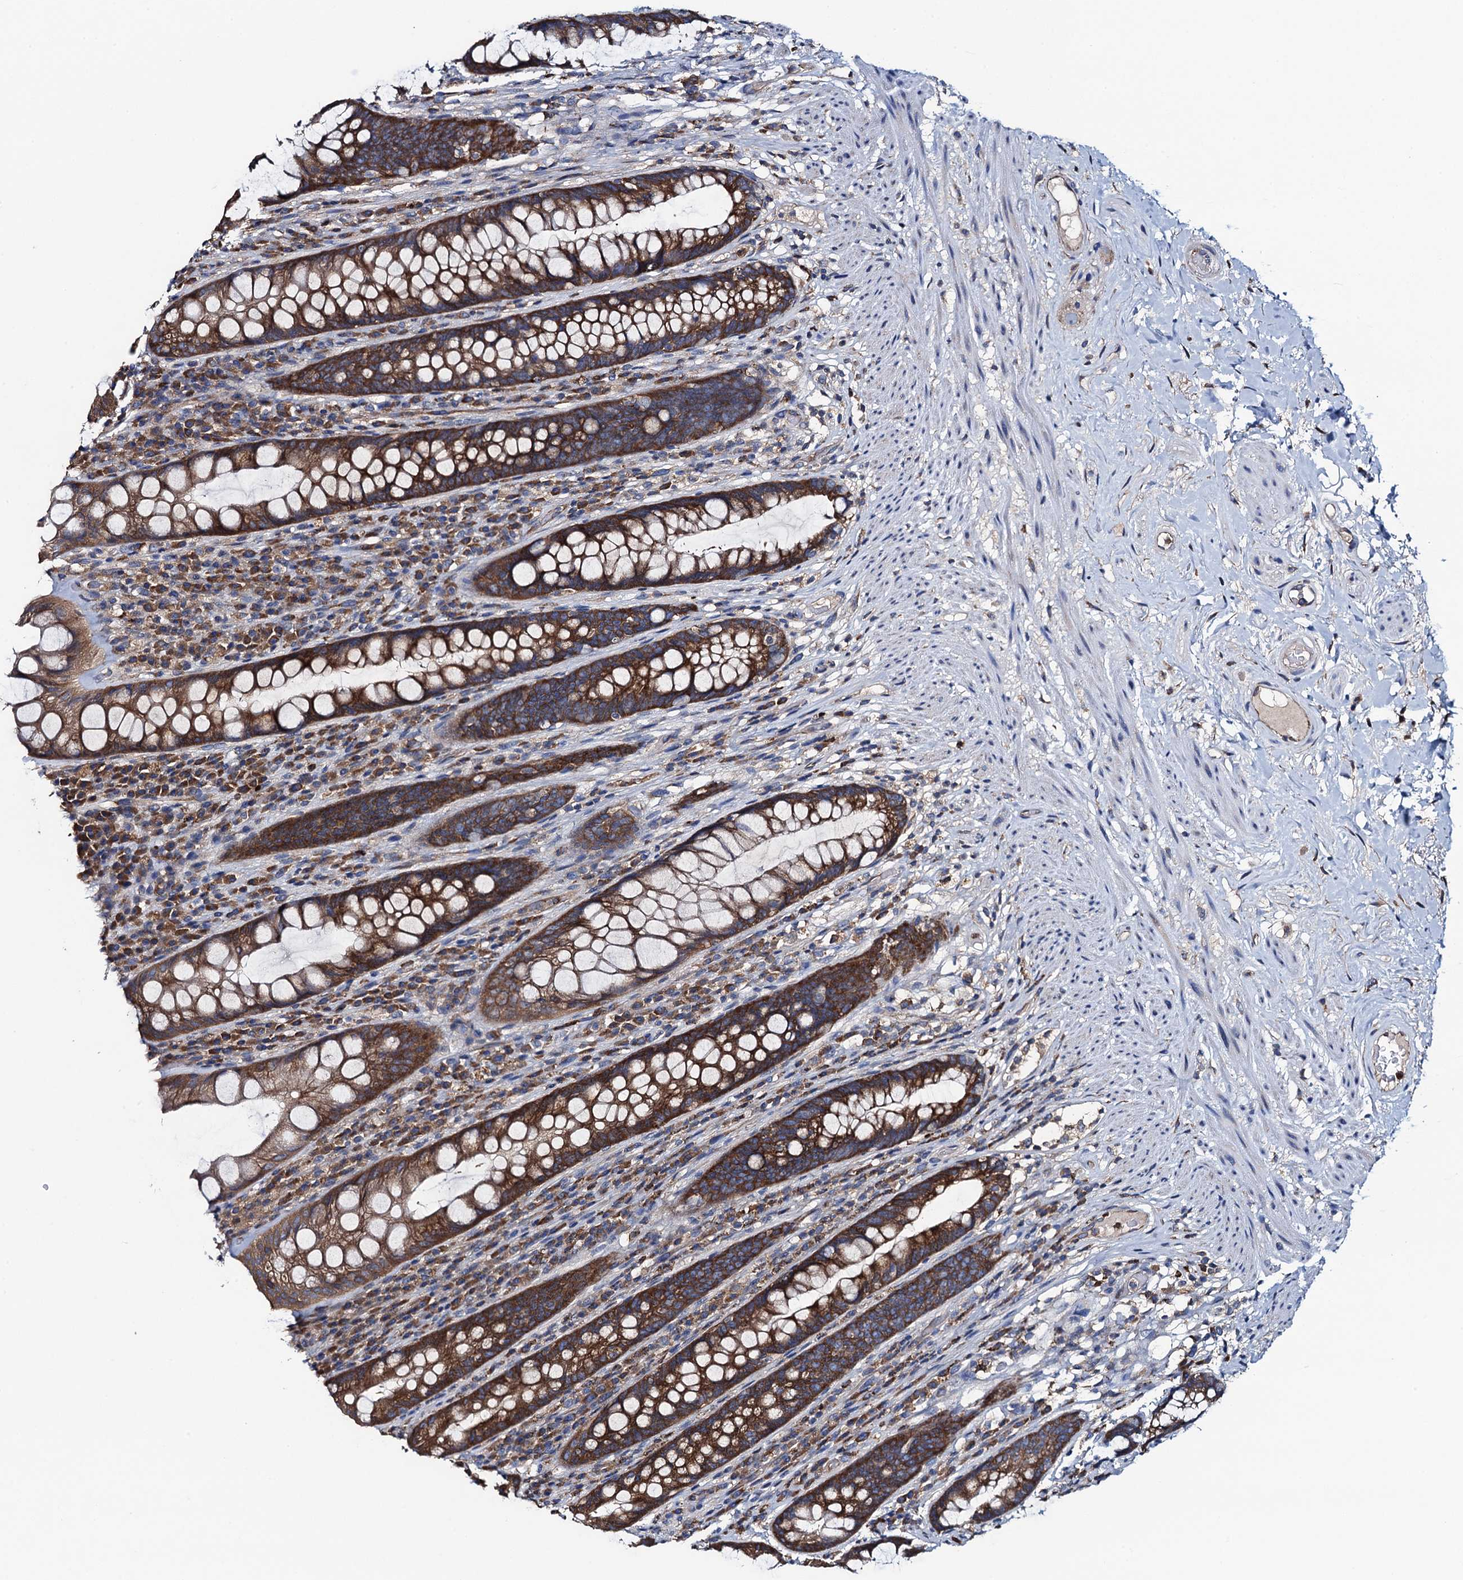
{"staining": {"intensity": "strong", "quantity": ">75%", "location": "cytoplasmic/membranous"}, "tissue": "rectum", "cell_type": "Glandular cells", "image_type": "normal", "snomed": [{"axis": "morphology", "description": "Normal tissue, NOS"}, {"axis": "topography", "description": "Rectum"}], "caption": "A brown stain labels strong cytoplasmic/membranous expression of a protein in glandular cells of normal human rectum. The protein is shown in brown color, while the nuclei are stained blue.", "gene": "ADCY9", "patient": {"sex": "male", "age": 74}}